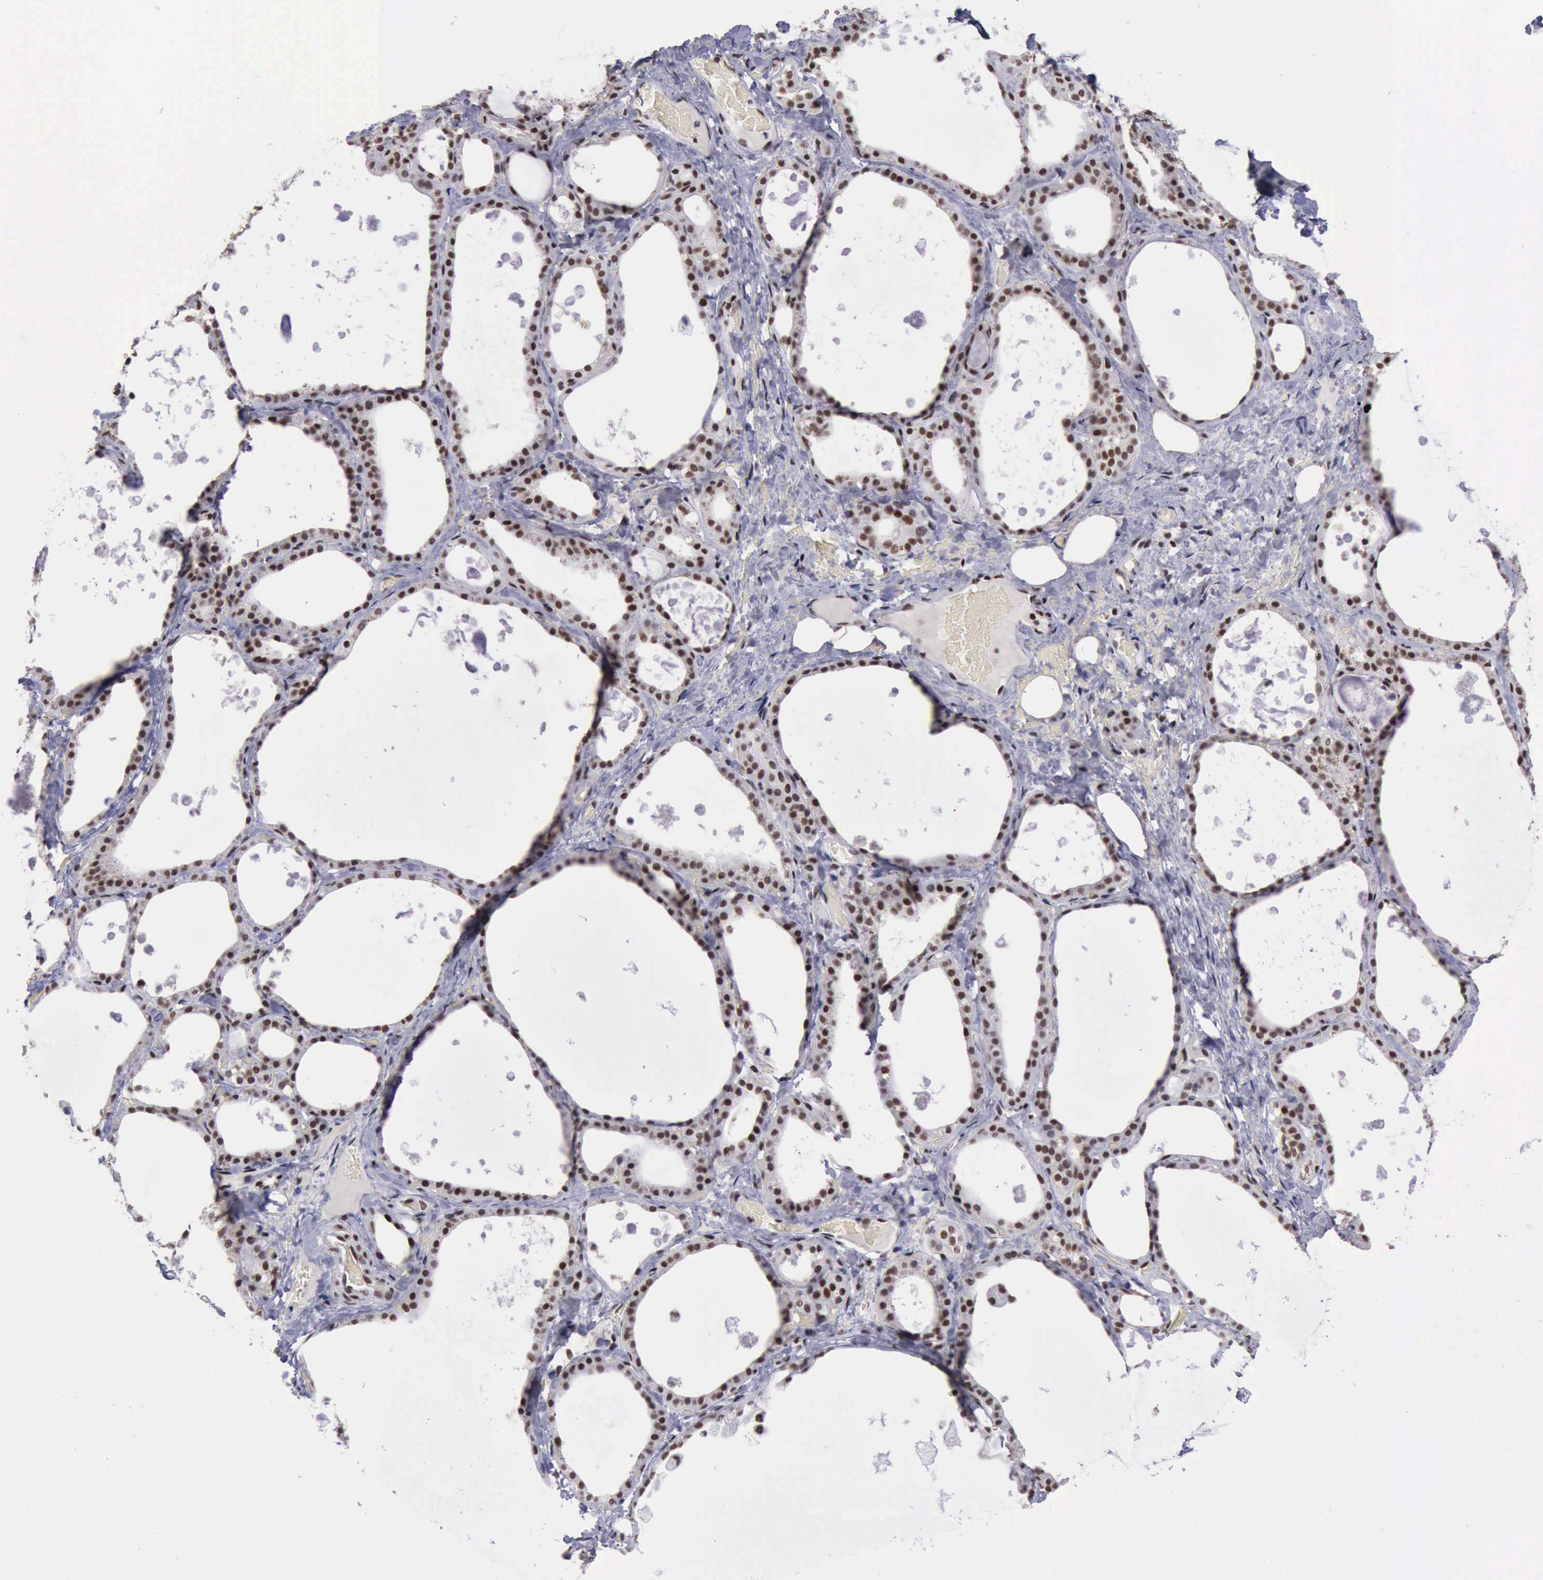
{"staining": {"intensity": "moderate", "quantity": ">75%", "location": "nuclear"}, "tissue": "thyroid gland", "cell_type": "Glandular cells", "image_type": "normal", "snomed": [{"axis": "morphology", "description": "Normal tissue, NOS"}, {"axis": "topography", "description": "Thyroid gland"}], "caption": "DAB (3,3'-diaminobenzidine) immunohistochemical staining of benign thyroid gland shows moderate nuclear protein expression in approximately >75% of glandular cells. (DAB IHC with brightfield microscopy, high magnification).", "gene": "YY1", "patient": {"sex": "male", "age": 61}}